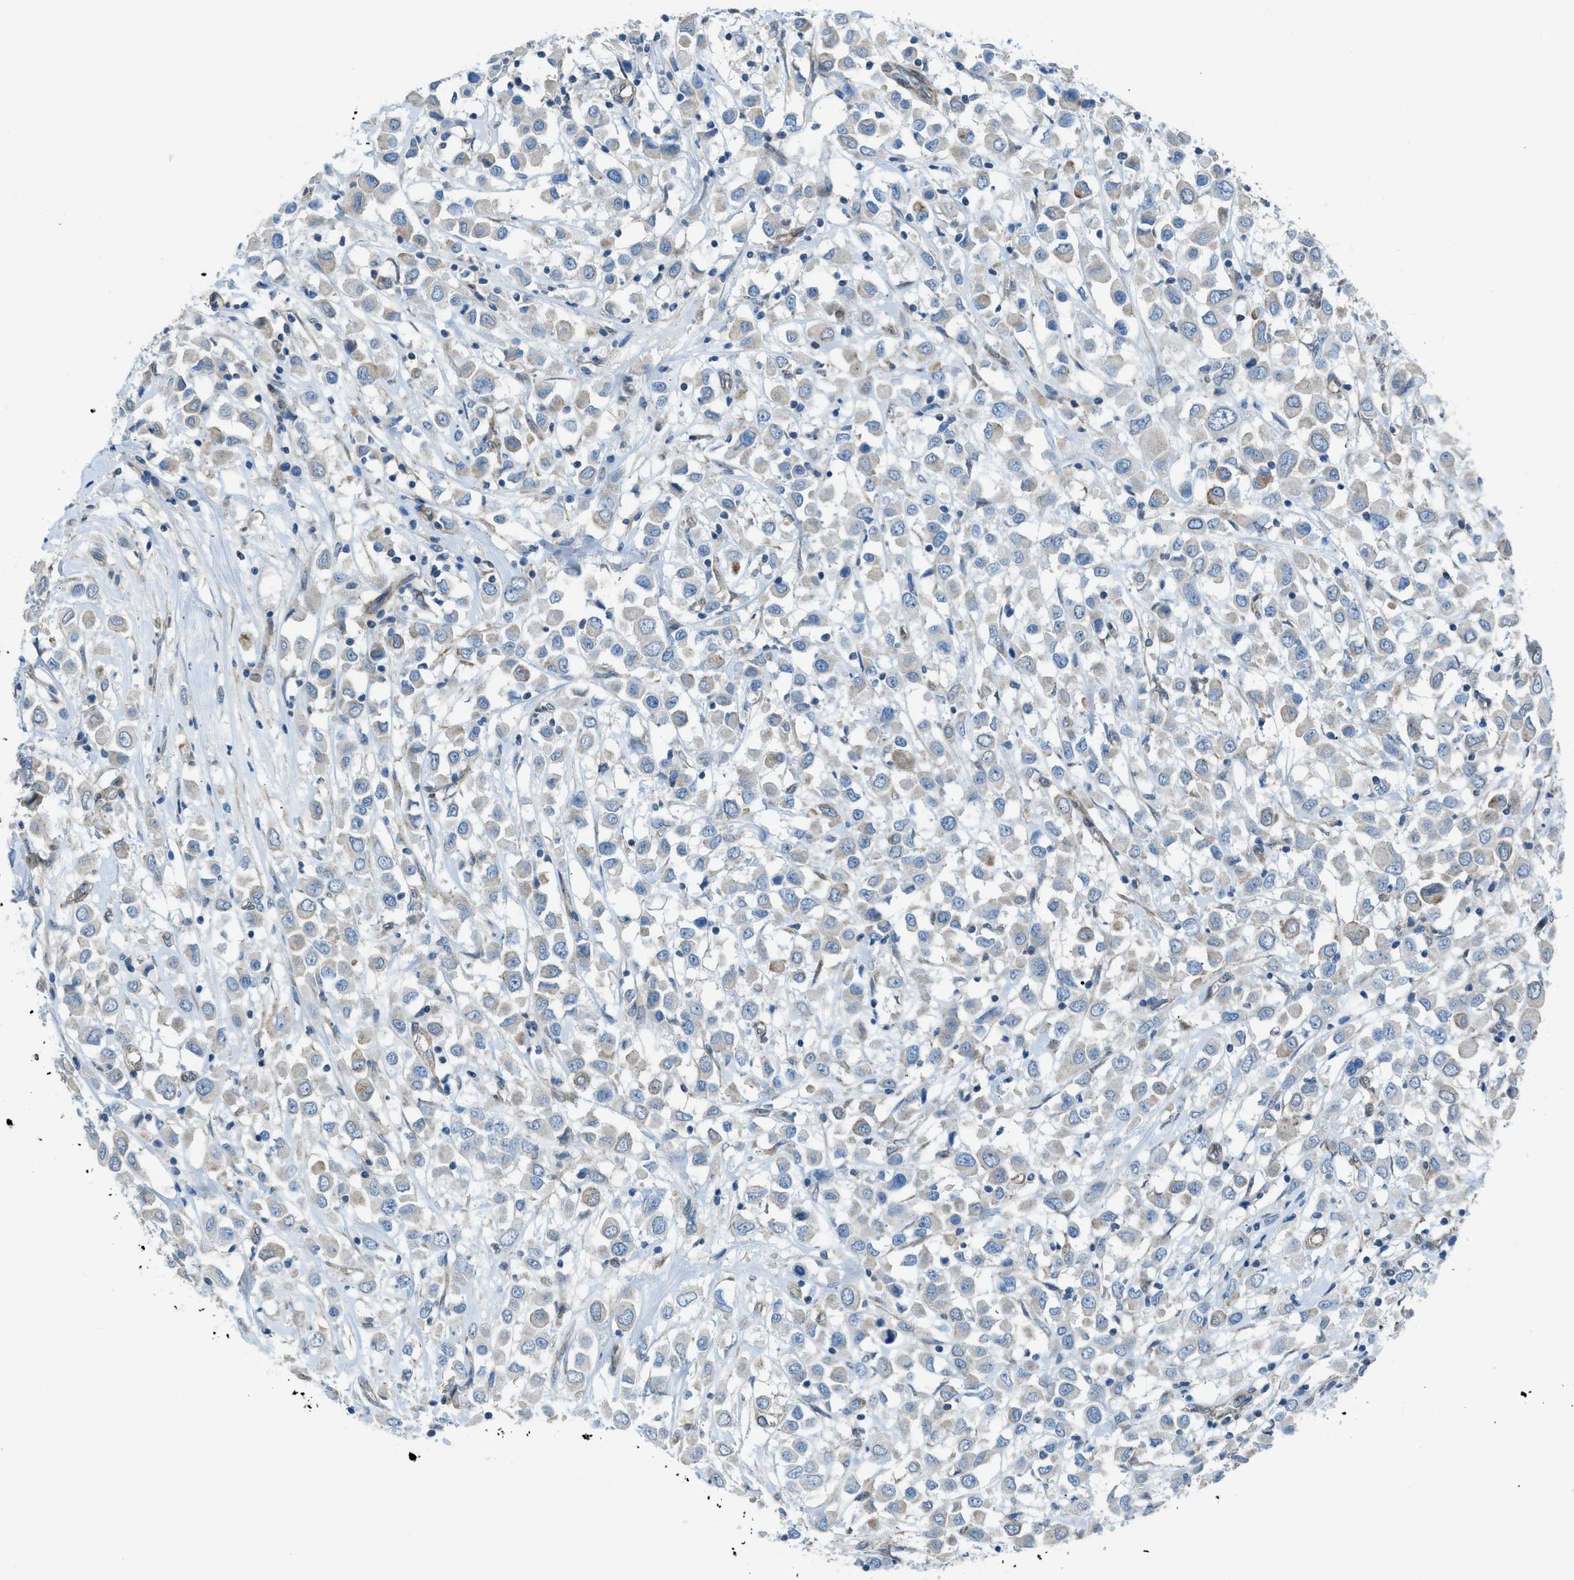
{"staining": {"intensity": "weak", "quantity": "<25%", "location": "cytoplasmic/membranous"}, "tissue": "breast cancer", "cell_type": "Tumor cells", "image_type": "cancer", "snomed": [{"axis": "morphology", "description": "Duct carcinoma"}, {"axis": "topography", "description": "Breast"}], "caption": "Human breast cancer (infiltrating ductal carcinoma) stained for a protein using IHC displays no expression in tumor cells.", "gene": "PRKN", "patient": {"sex": "female", "age": 61}}